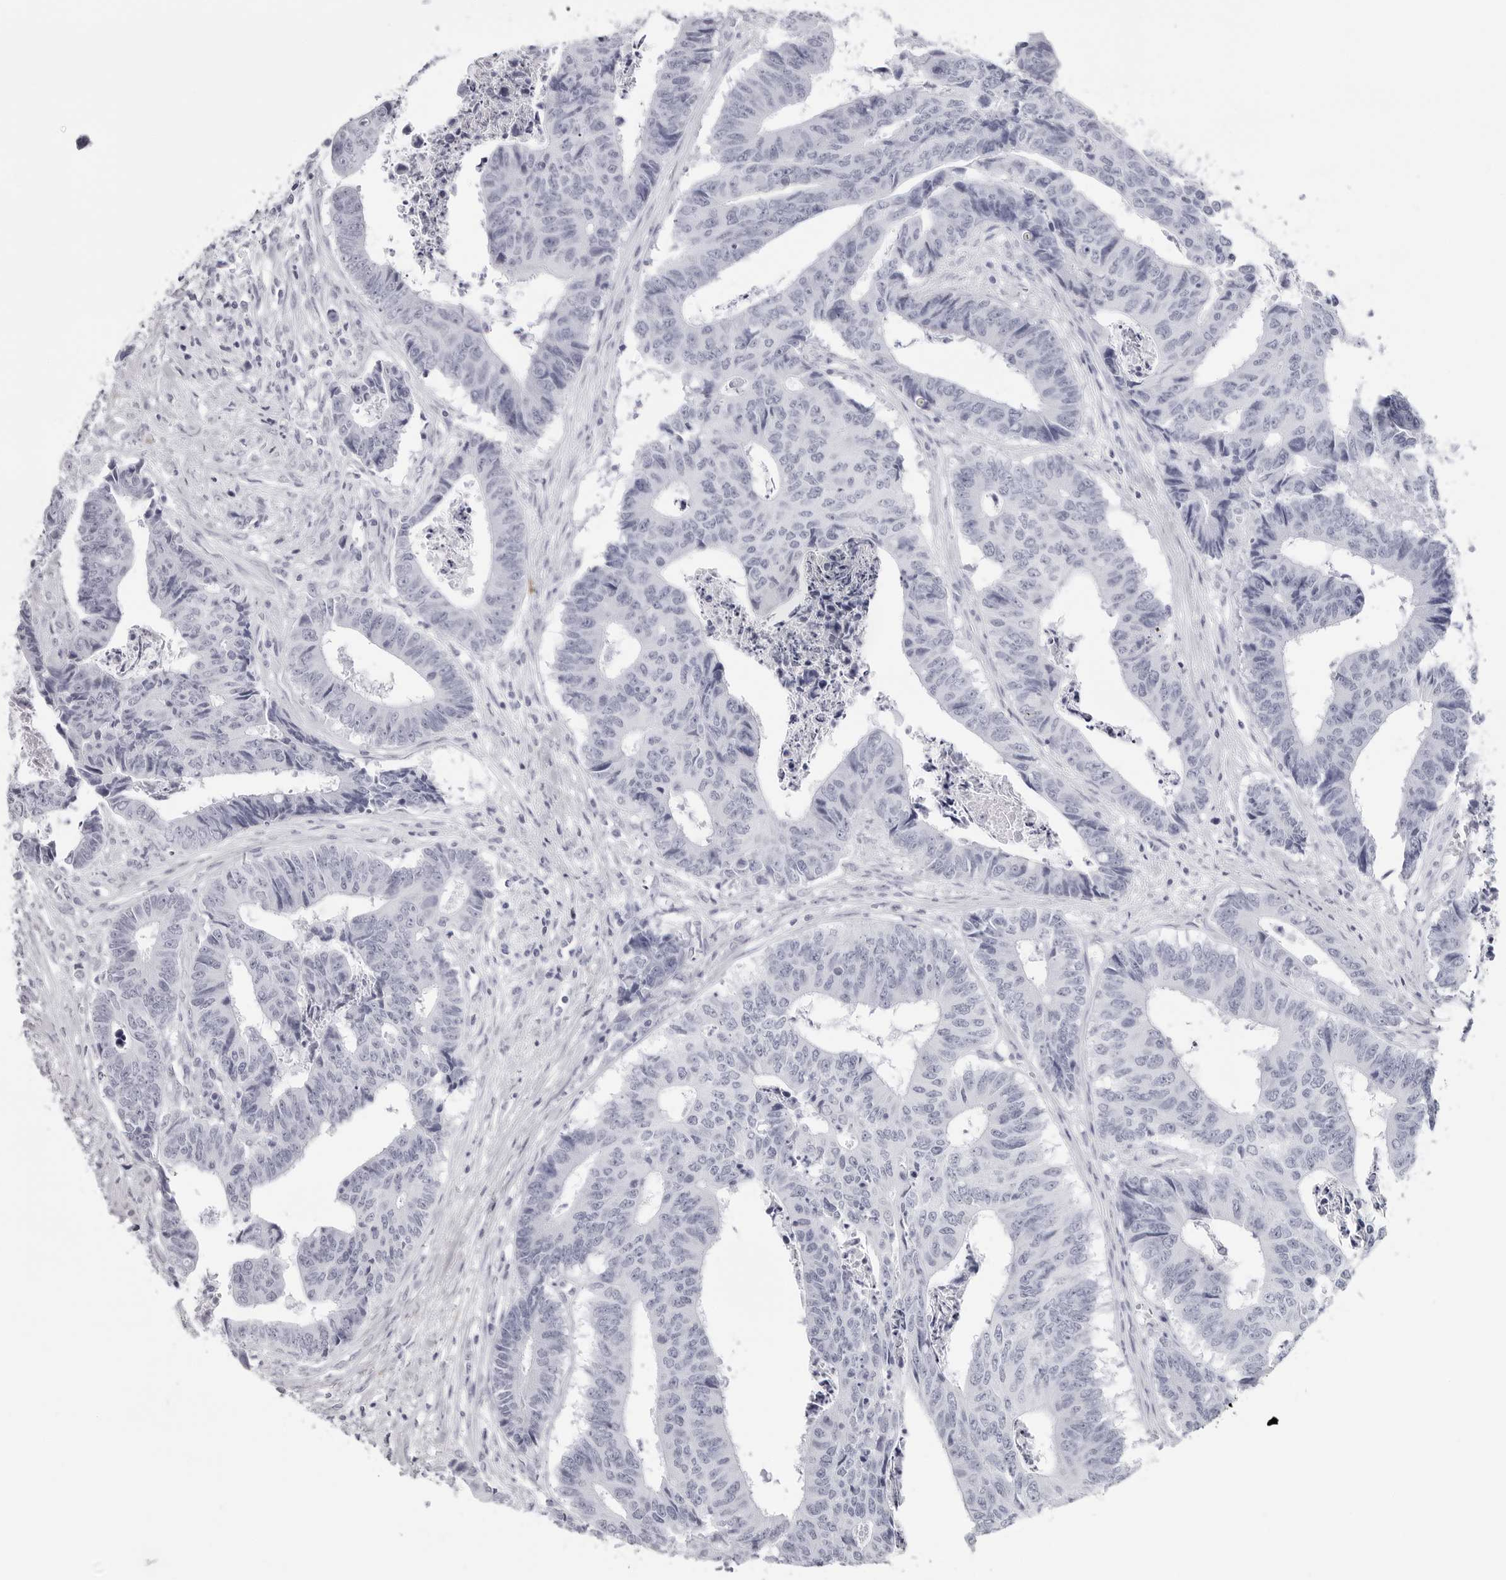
{"staining": {"intensity": "negative", "quantity": "none", "location": "none"}, "tissue": "colorectal cancer", "cell_type": "Tumor cells", "image_type": "cancer", "snomed": [{"axis": "morphology", "description": "Adenocarcinoma, NOS"}, {"axis": "topography", "description": "Rectum"}], "caption": "Protein analysis of adenocarcinoma (colorectal) exhibits no significant positivity in tumor cells.", "gene": "CST2", "patient": {"sex": "male", "age": 84}}